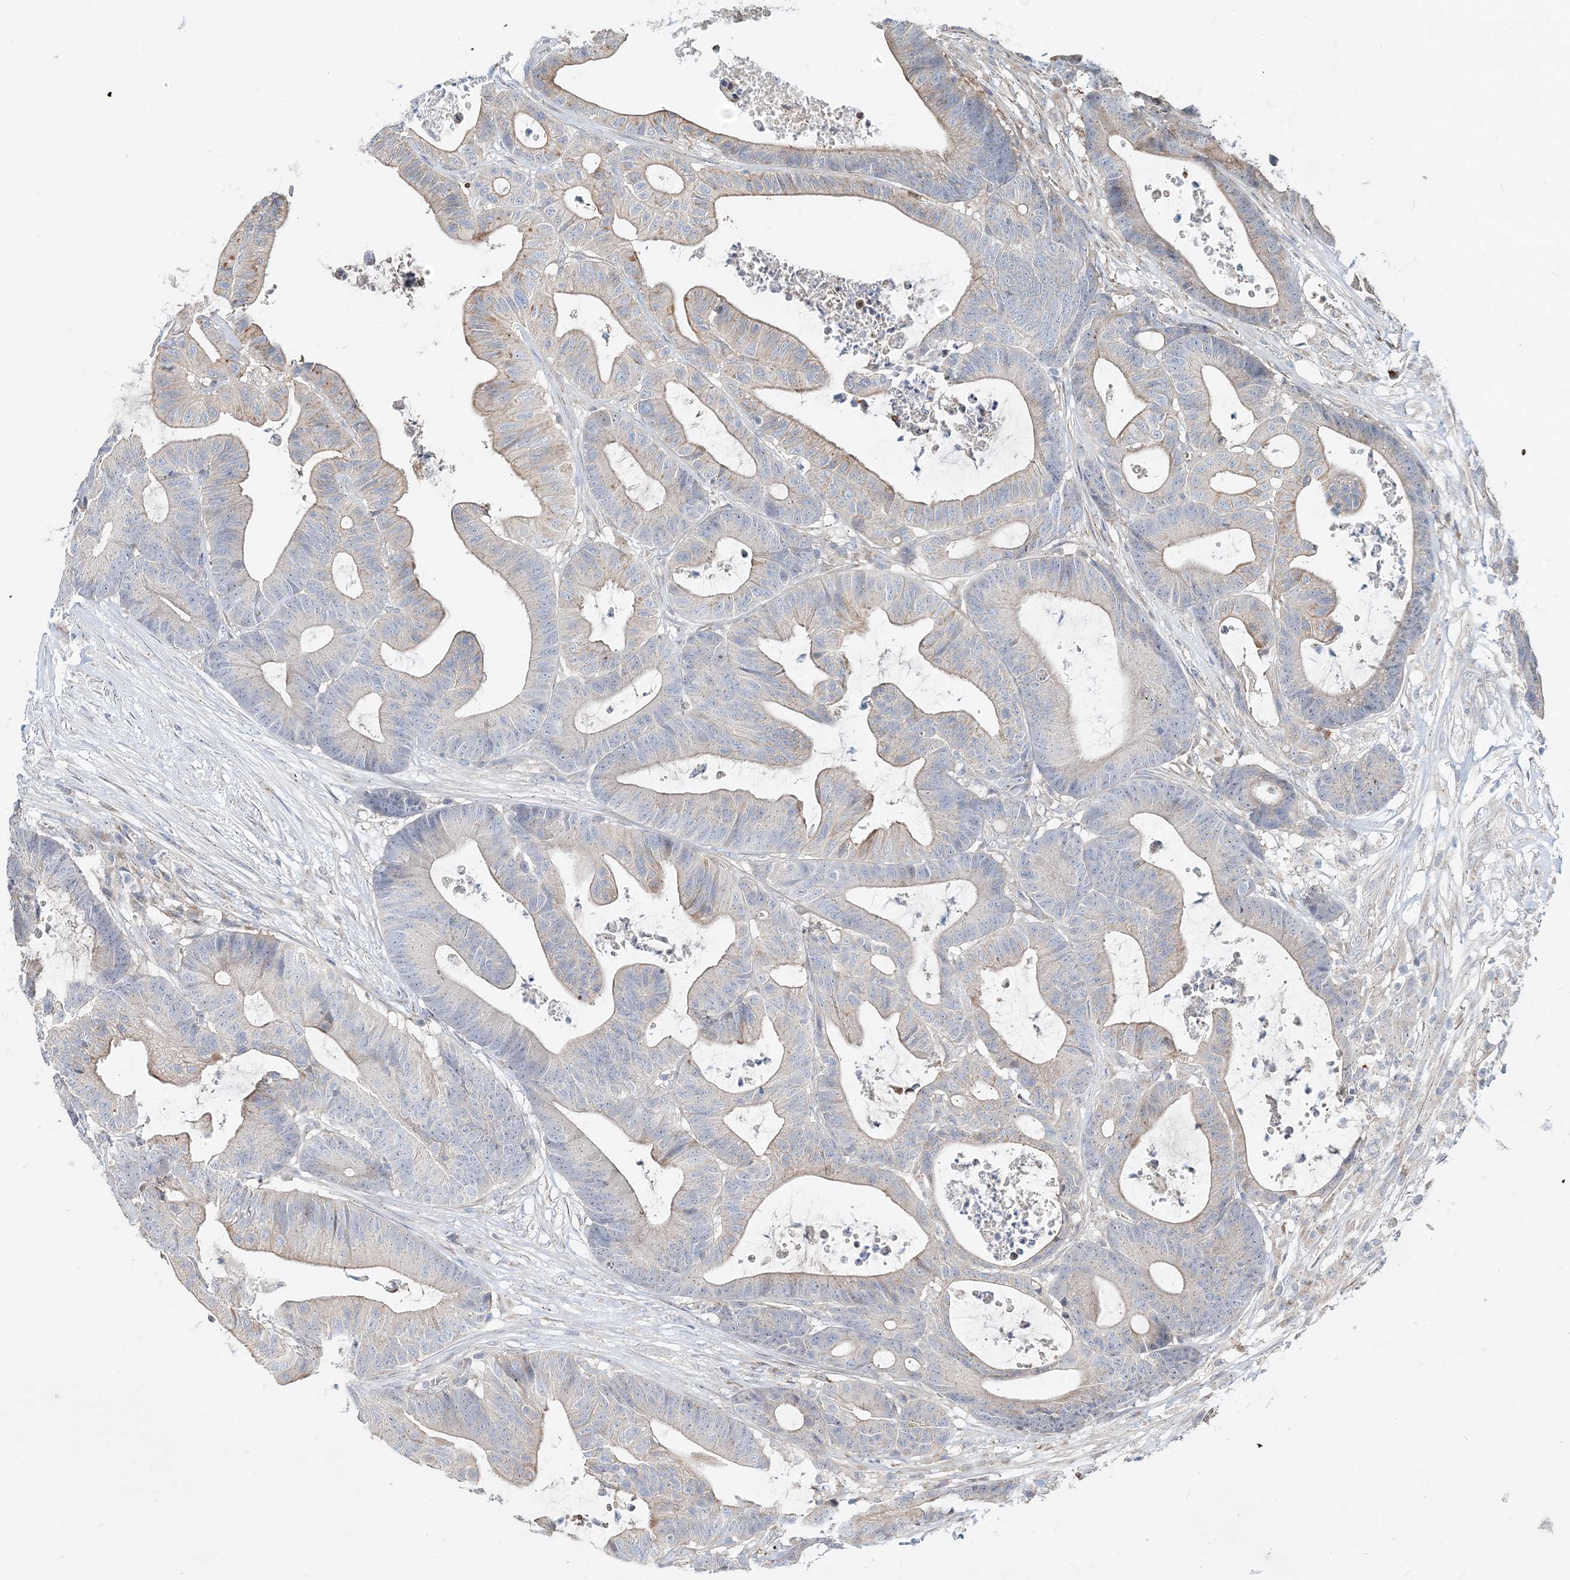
{"staining": {"intensity": "weak", "quantity": "<25%", "location": "cytoplasmic/membranous"}, "tissue": "colorectal cancer", "cell_type": "Tumor cells", "image_type": "cancer", "snomed": [{"axis": "morphology", "description": "Adenocarcinoma, NOS"}, {"axis": "topography", "description": "Colon"}], "caption": "Immunohistochemistry (IHC) of human adenocarcinoma (colorectal) shows no positivity in tumor cells. (DAB (3,3'-diaminobenzidine) immunohistochemistry visualized using brightfield microscopy, high magnification).", "gene": "CXXC5", "patient": {"sex": "female", "age": 84}}